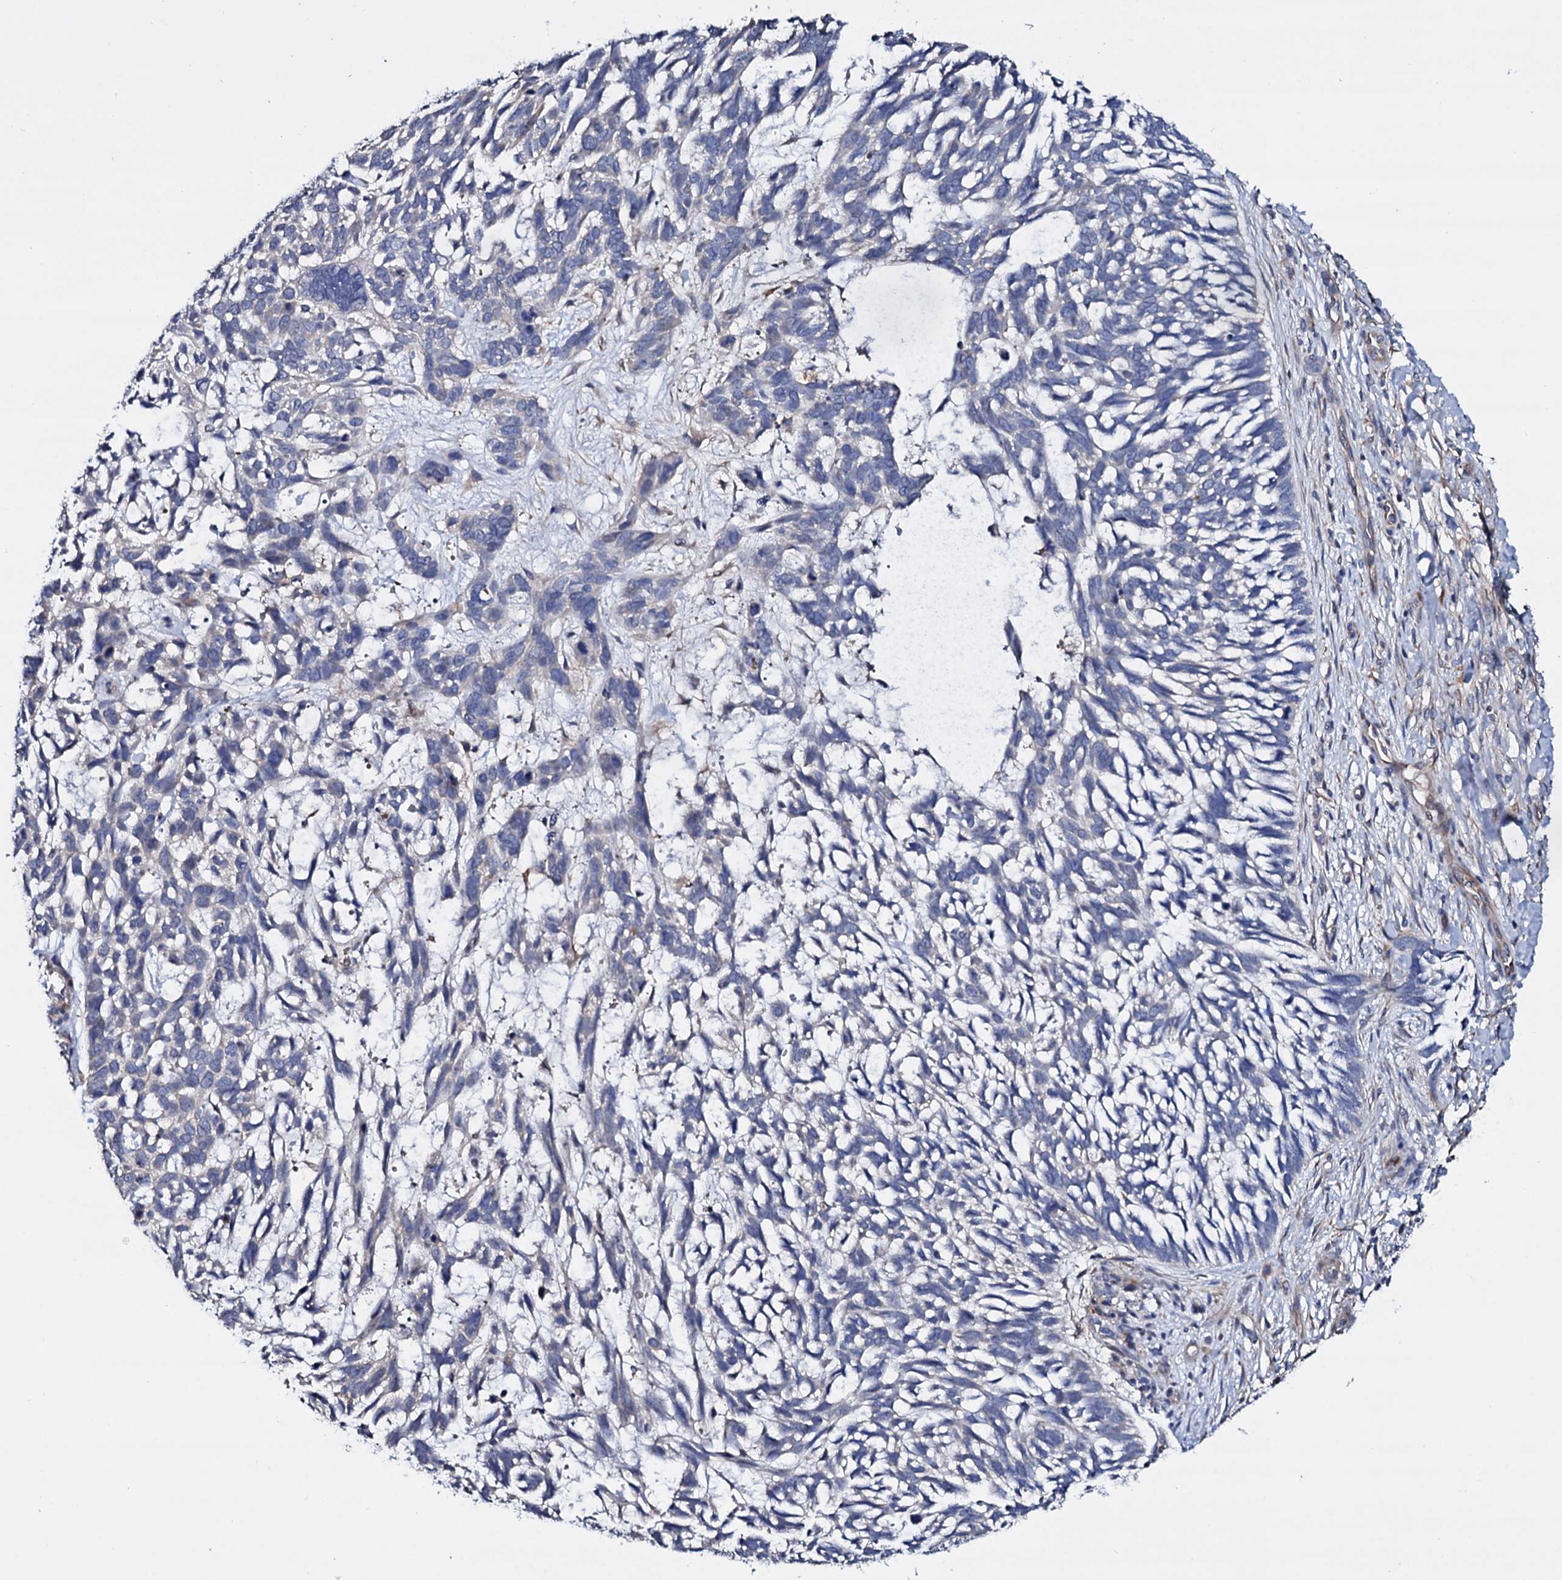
{"staining": {"intensity": "negative", "quantity": "none", "location": "none"}, "tissue": "skin cancer", "cell_type": "Tumor cells", "image_type": "cancer", "snomed": [{"axis": "morphology", "description": "Basal cell carcinoma"}, {"axis": "topography", "description": "Skin"}], "caption": "There is no significant positivity in tumor cells of skin cancer. (DAB (3,3'-diaminobenzidine) immunohistochemistry, high magnification).", "gene": "BCL2L14", "patient": {"sex": "male", "age": 88}}